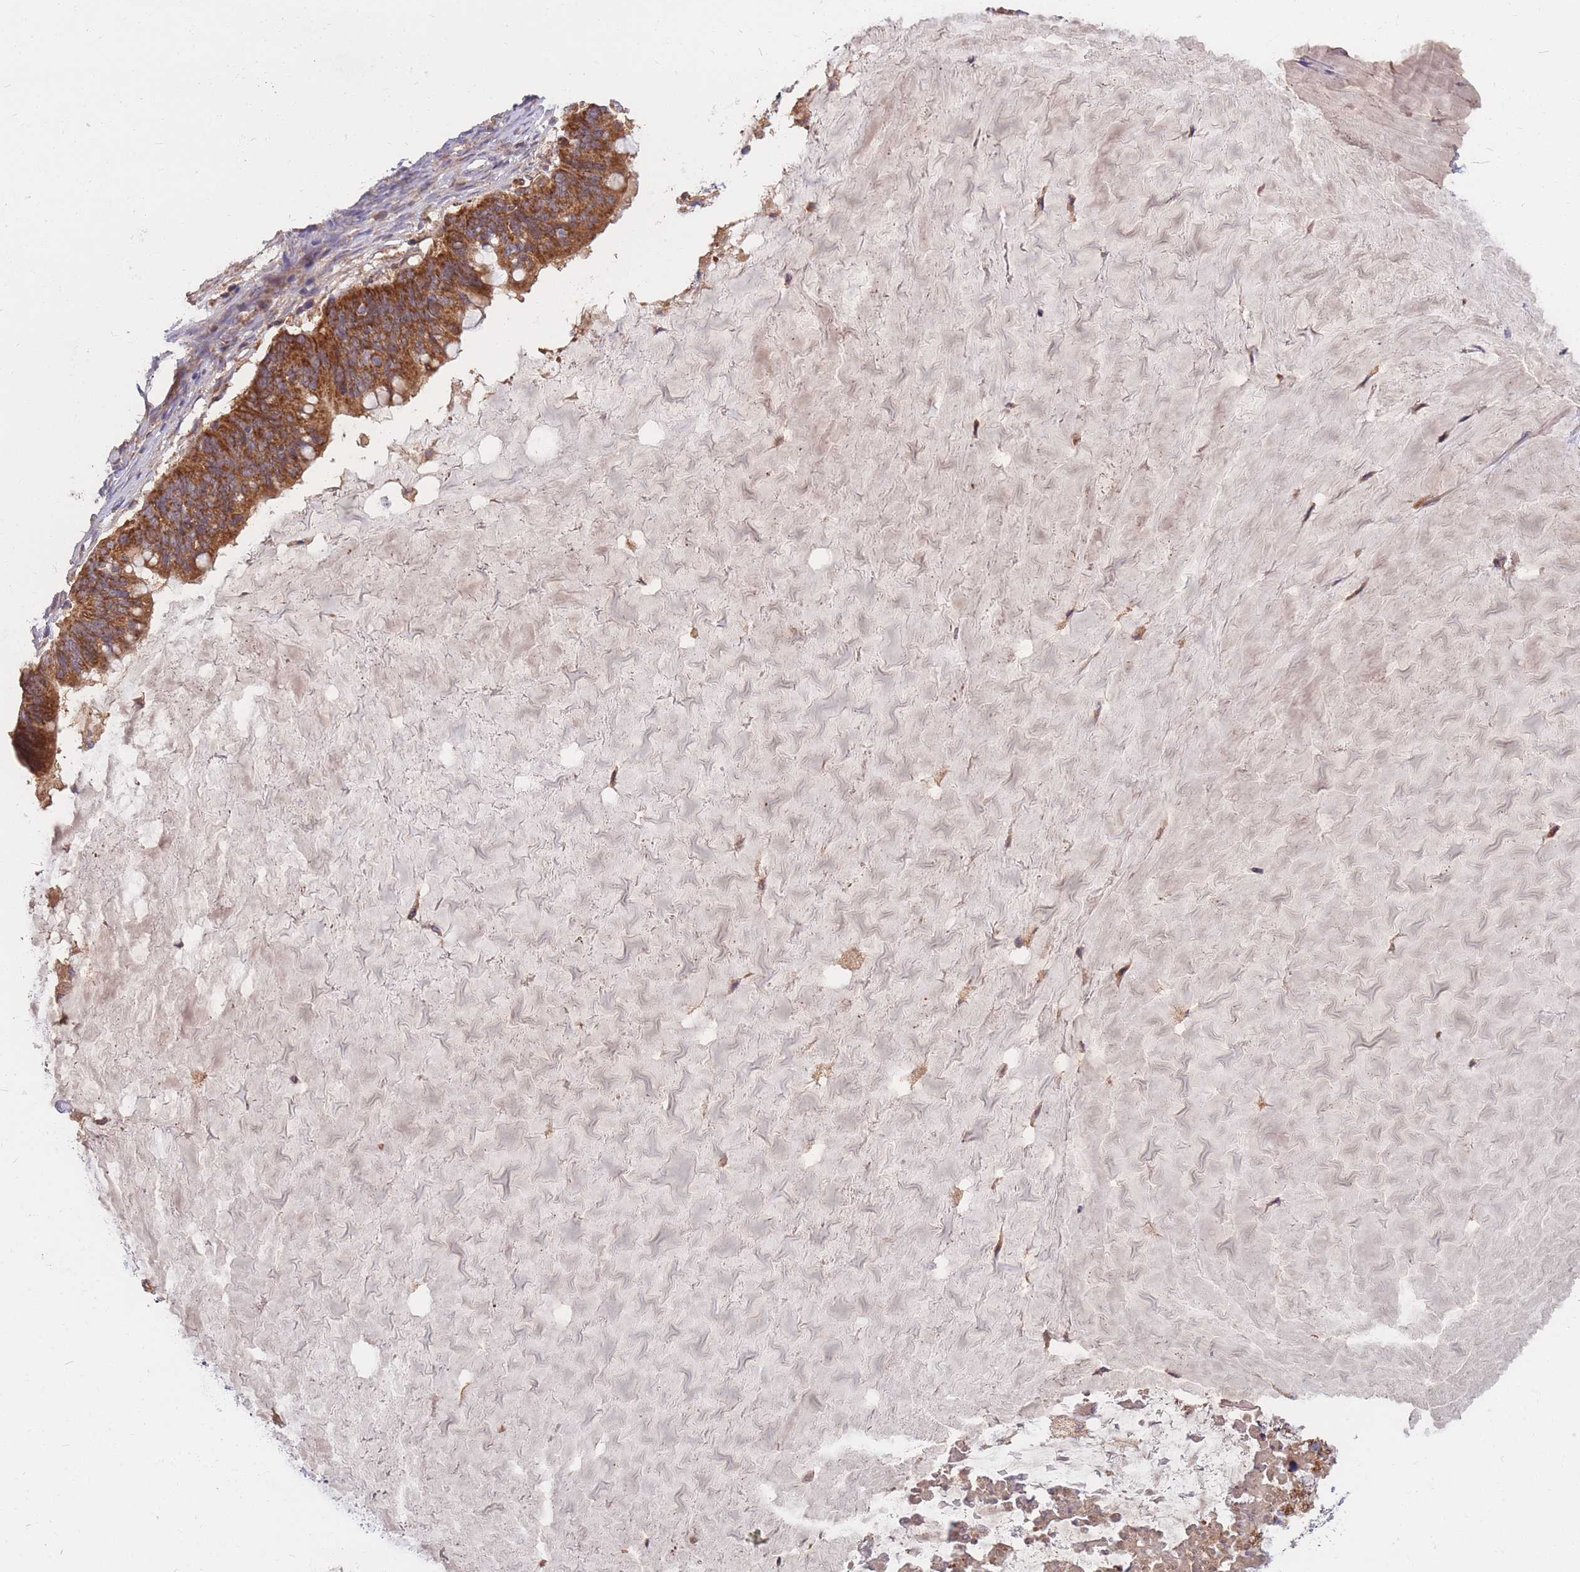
{"staining": {"intensity": "strong", "quantity": ">75%", "location": "cytoplasmic/membranous"}, "tissue": "ovarian cancer", "cell_type": "Tumor cells", "image_type": "cancer", "snomed": [{"axis": "morphology", "description": "Cystadenocarcinoma, mucinous, NOS"}, {"axis": "topography", "description": "Ovary"}], "caption": "Tumor cells display strong cytoplasmic/membranous staining in about >75% of cells in ovarian cancer.", "gene": "PTPMT1", "patient": {"sex": "female", "age": 61}}